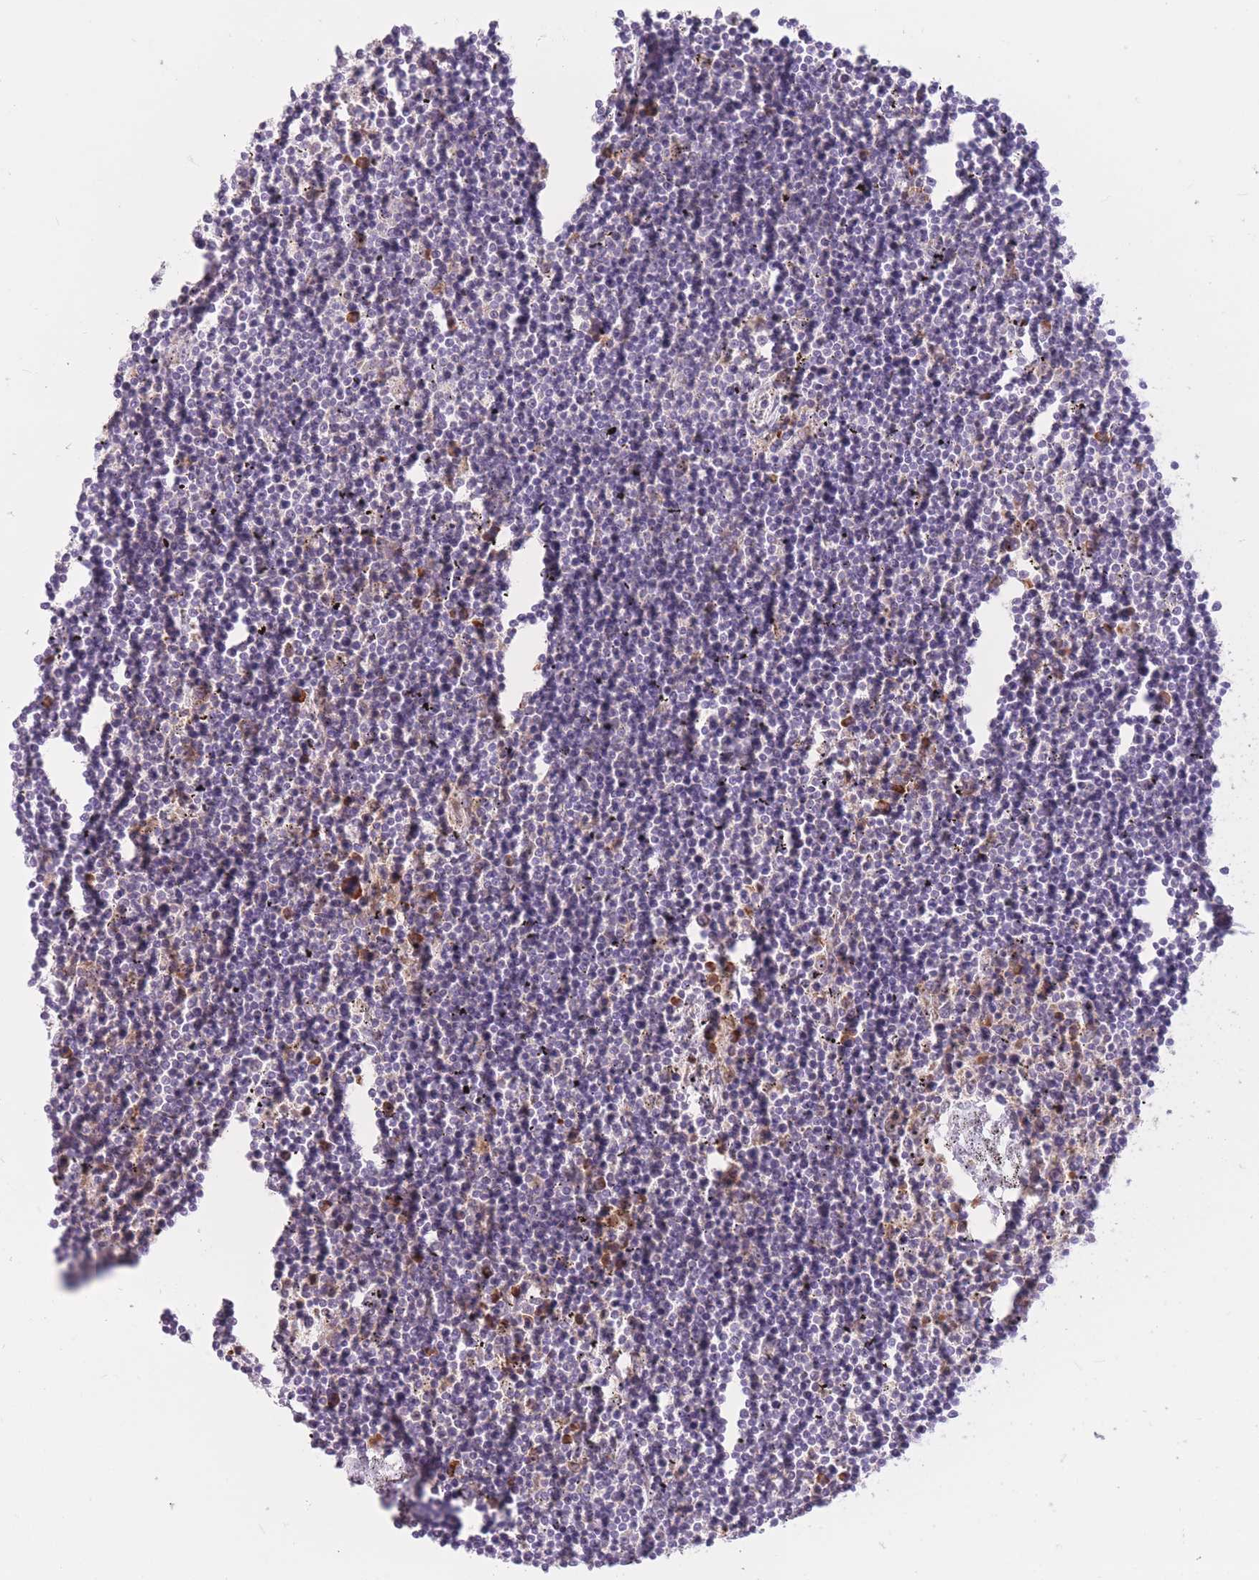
{"staining": {"intensity": "negative", "quantity": "none", "location": "none"}, "tissue": "lymphoma", "cell_type": "Tumor cells", "image_type": "cancer", "snomed": [{"axis": "morphology", "description": "Malignant lymphoma, non-Hodgkin's type, Low grade"}, {"axis": "topography", "description": "Spleen"}], "caption": "The histopathology image demonstrates no significant staining in tumor cells of malignant lymphoma, non-Hodgkin's type (low-grade). The staining is performed using DAB (3,3'-diaminobenzidine) brown chromogen with nuclei counter-stained in using hematoxylin.", "gene": "RPL18", "patient": {"sex": "male", "age": 76}}